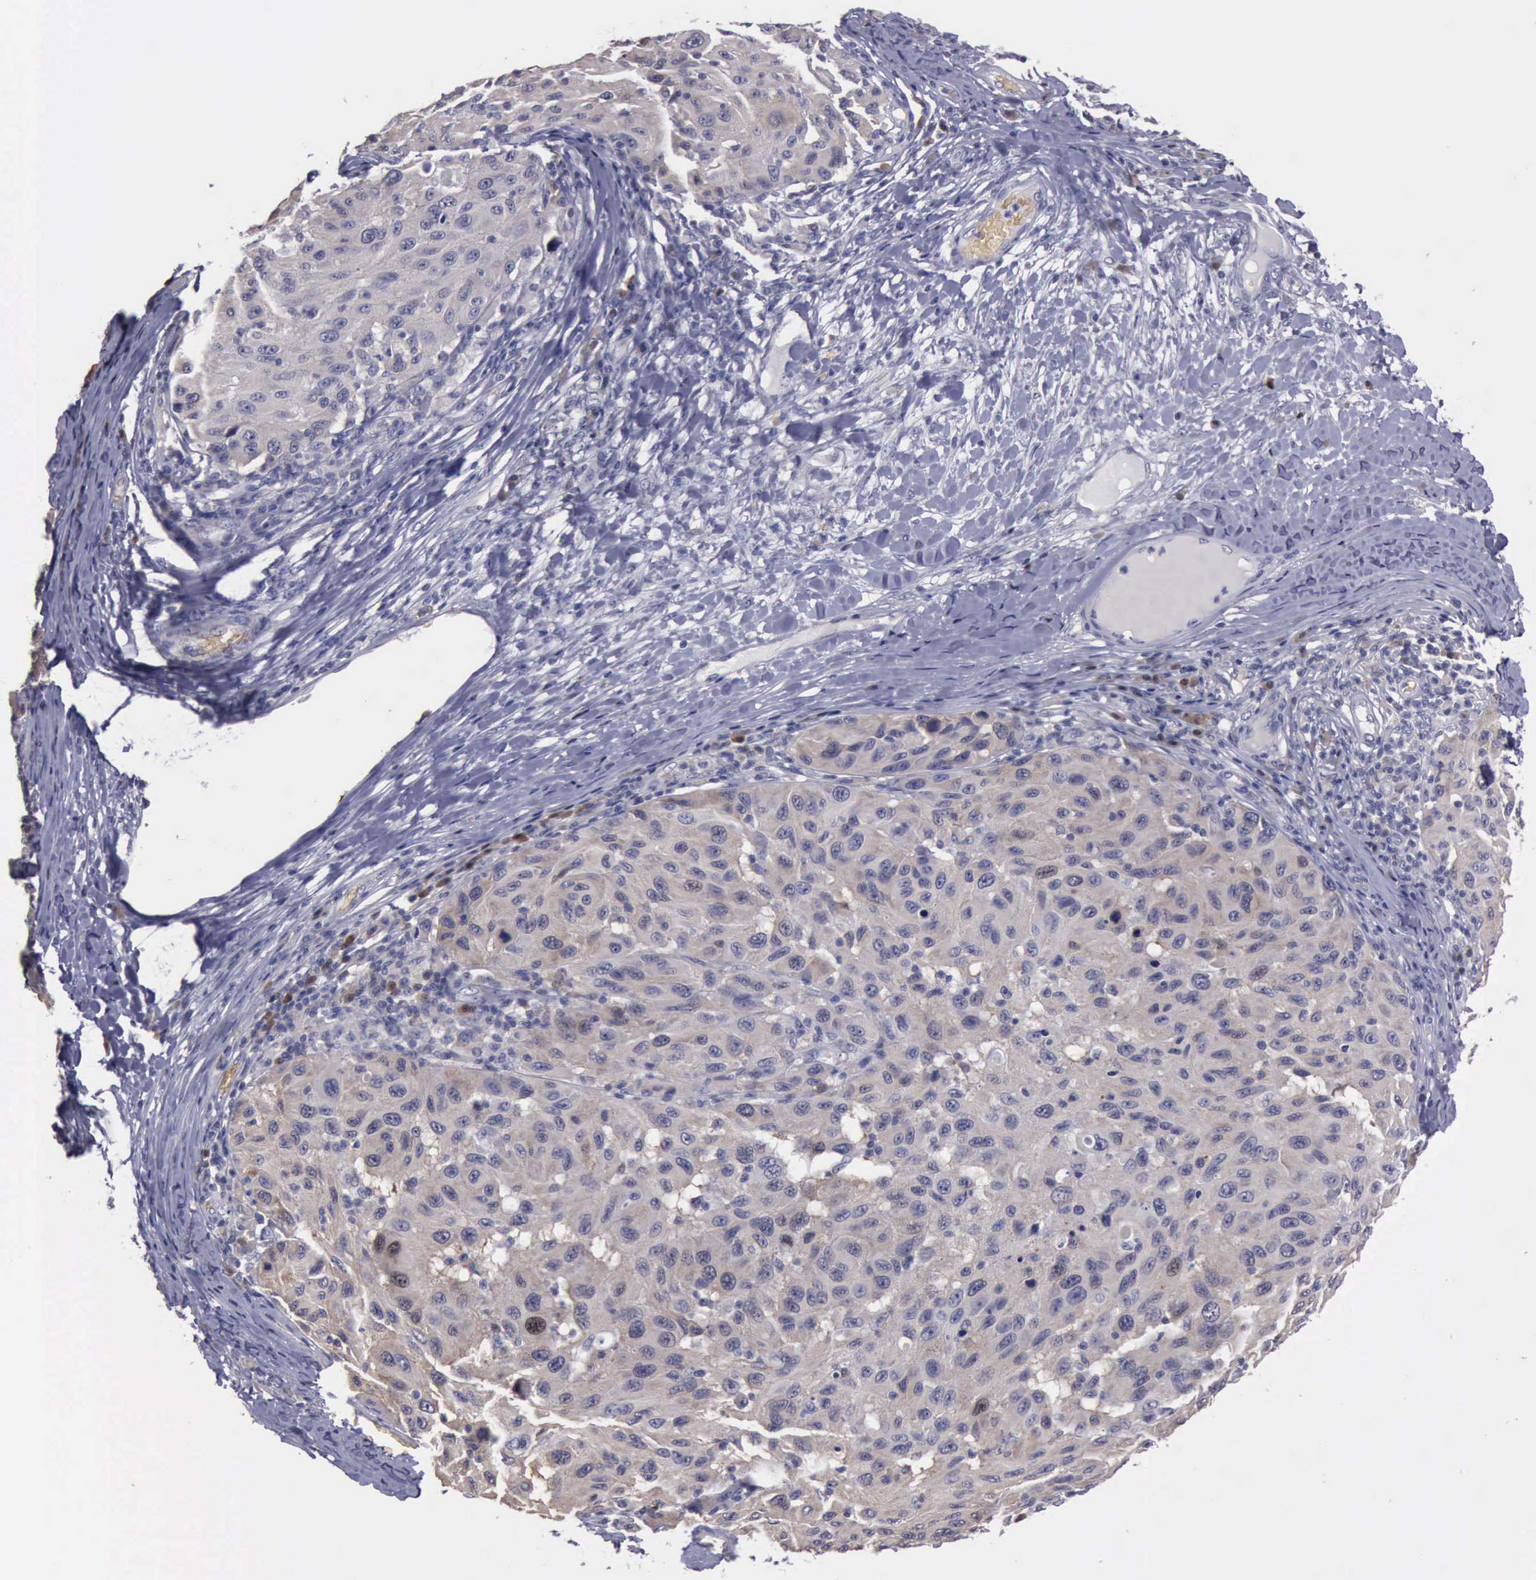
{"staining": {"intensity": "weak", "quantity": ">75%", "location": "cytoplasmic/membranous"}, "tissue": "melanoma", "cell_type": "Tumor cells", "image_type": "cancer", "snomed": [{"axis": "morphology", "description": "Malignant melanoma, NOS"}, {"axis": "topography", "description": "Skin"}], "caption": "IHC histopathology image of human melanoma stained for a protein (brown), which exhibits low levels of weak cytoplasmic/membranous expression in about >75% of tumor cells.", "gene": "CEP128", "patient": {"sex": "female", "age": 77}}